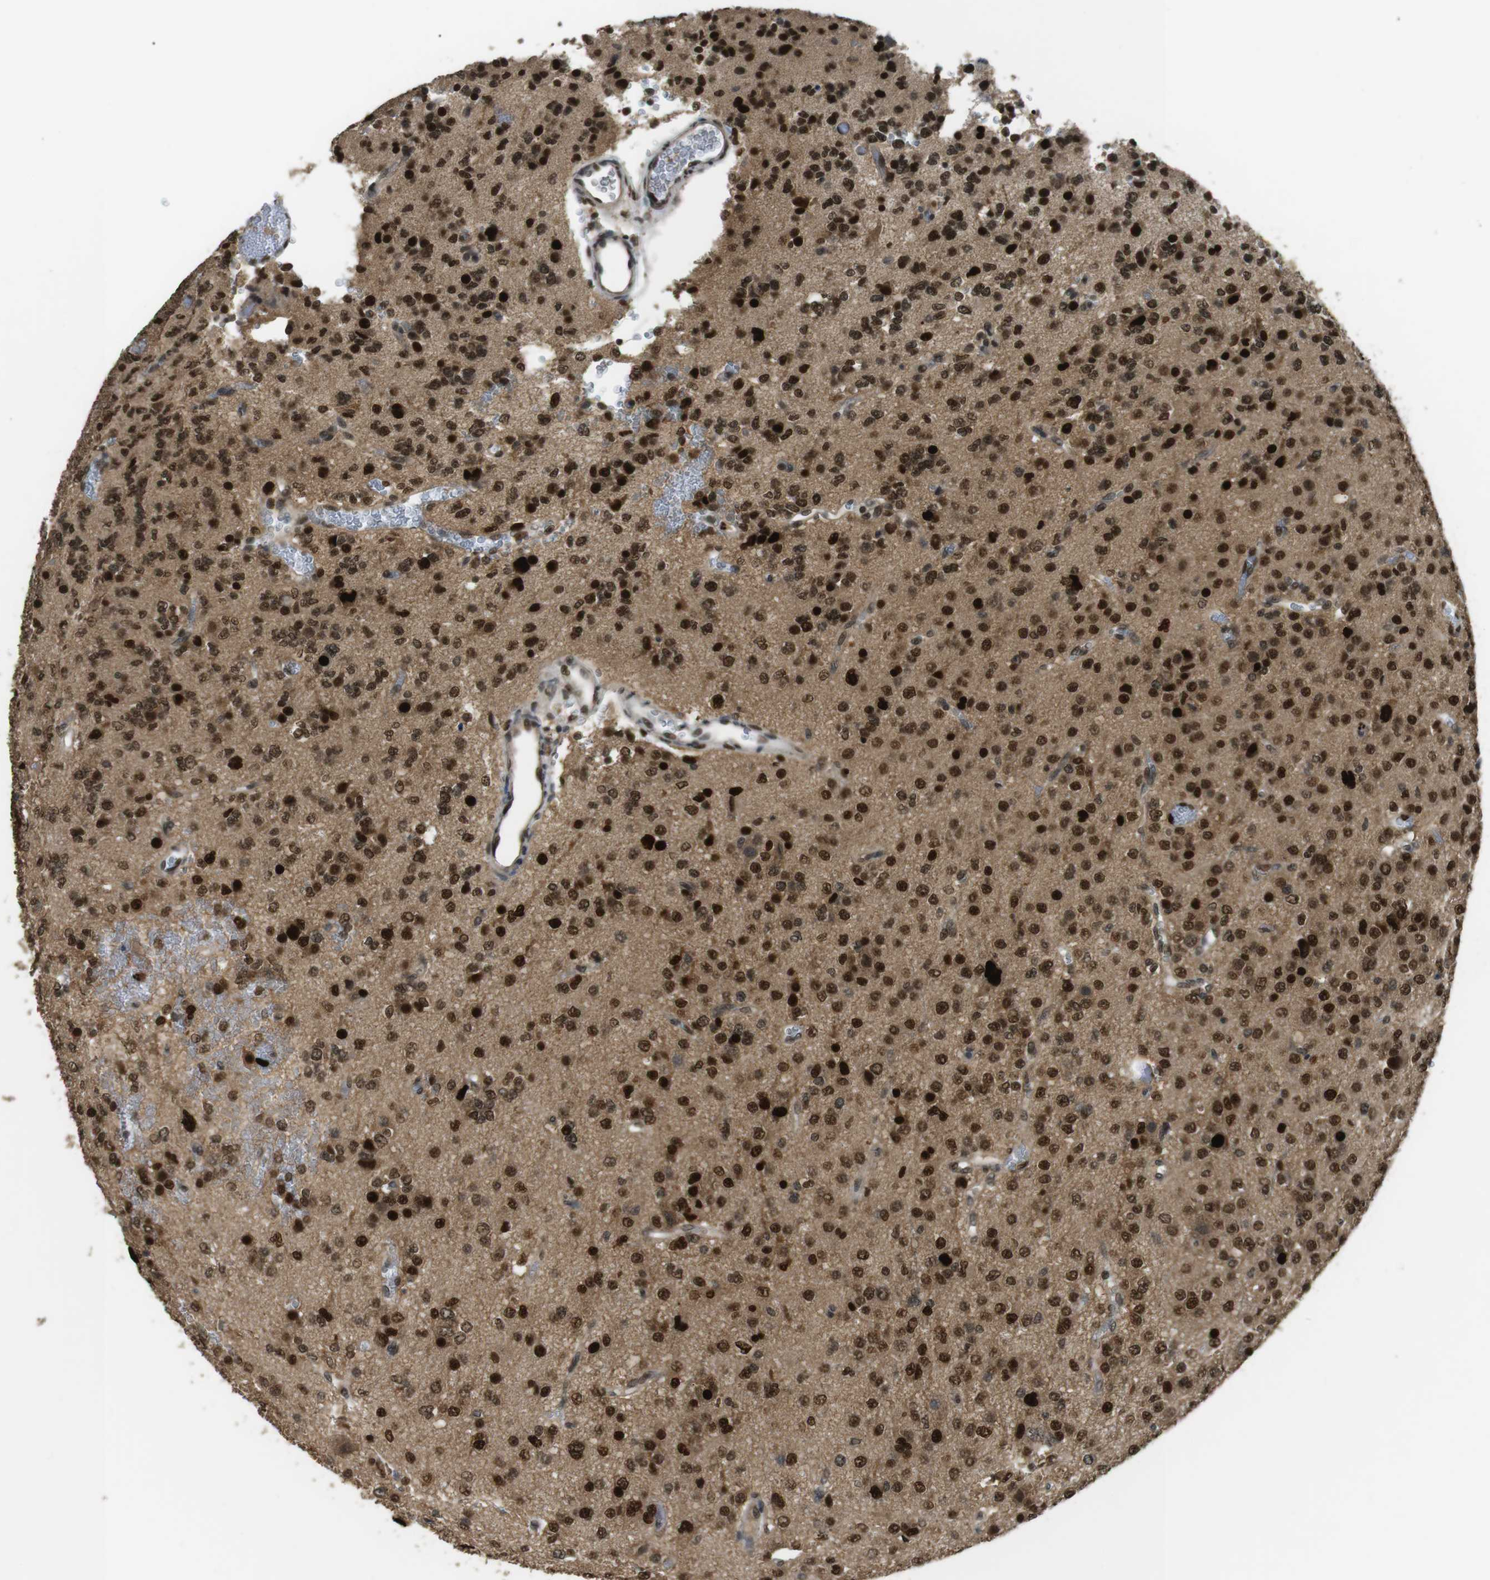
{"staining": {"intensity": "strong", "quantity": ">75%", "location": "nuclear"}, "tissue": "glioma", "cell_type": "Tumor cells", "image_type": "cancer", "snomed": [{"axis": "morphology", "description": "Glioma, malignant, Low grade"}, {"axis": "topography", "description": "Brain"}], "caption": "The image exhibits staining of malignant glioma (low-grade), revealing strong nuclear protein positivity (brown color) within tumor cells.", "gene": "ORAI3", "patient": {"sex": "male", "age": 38}}